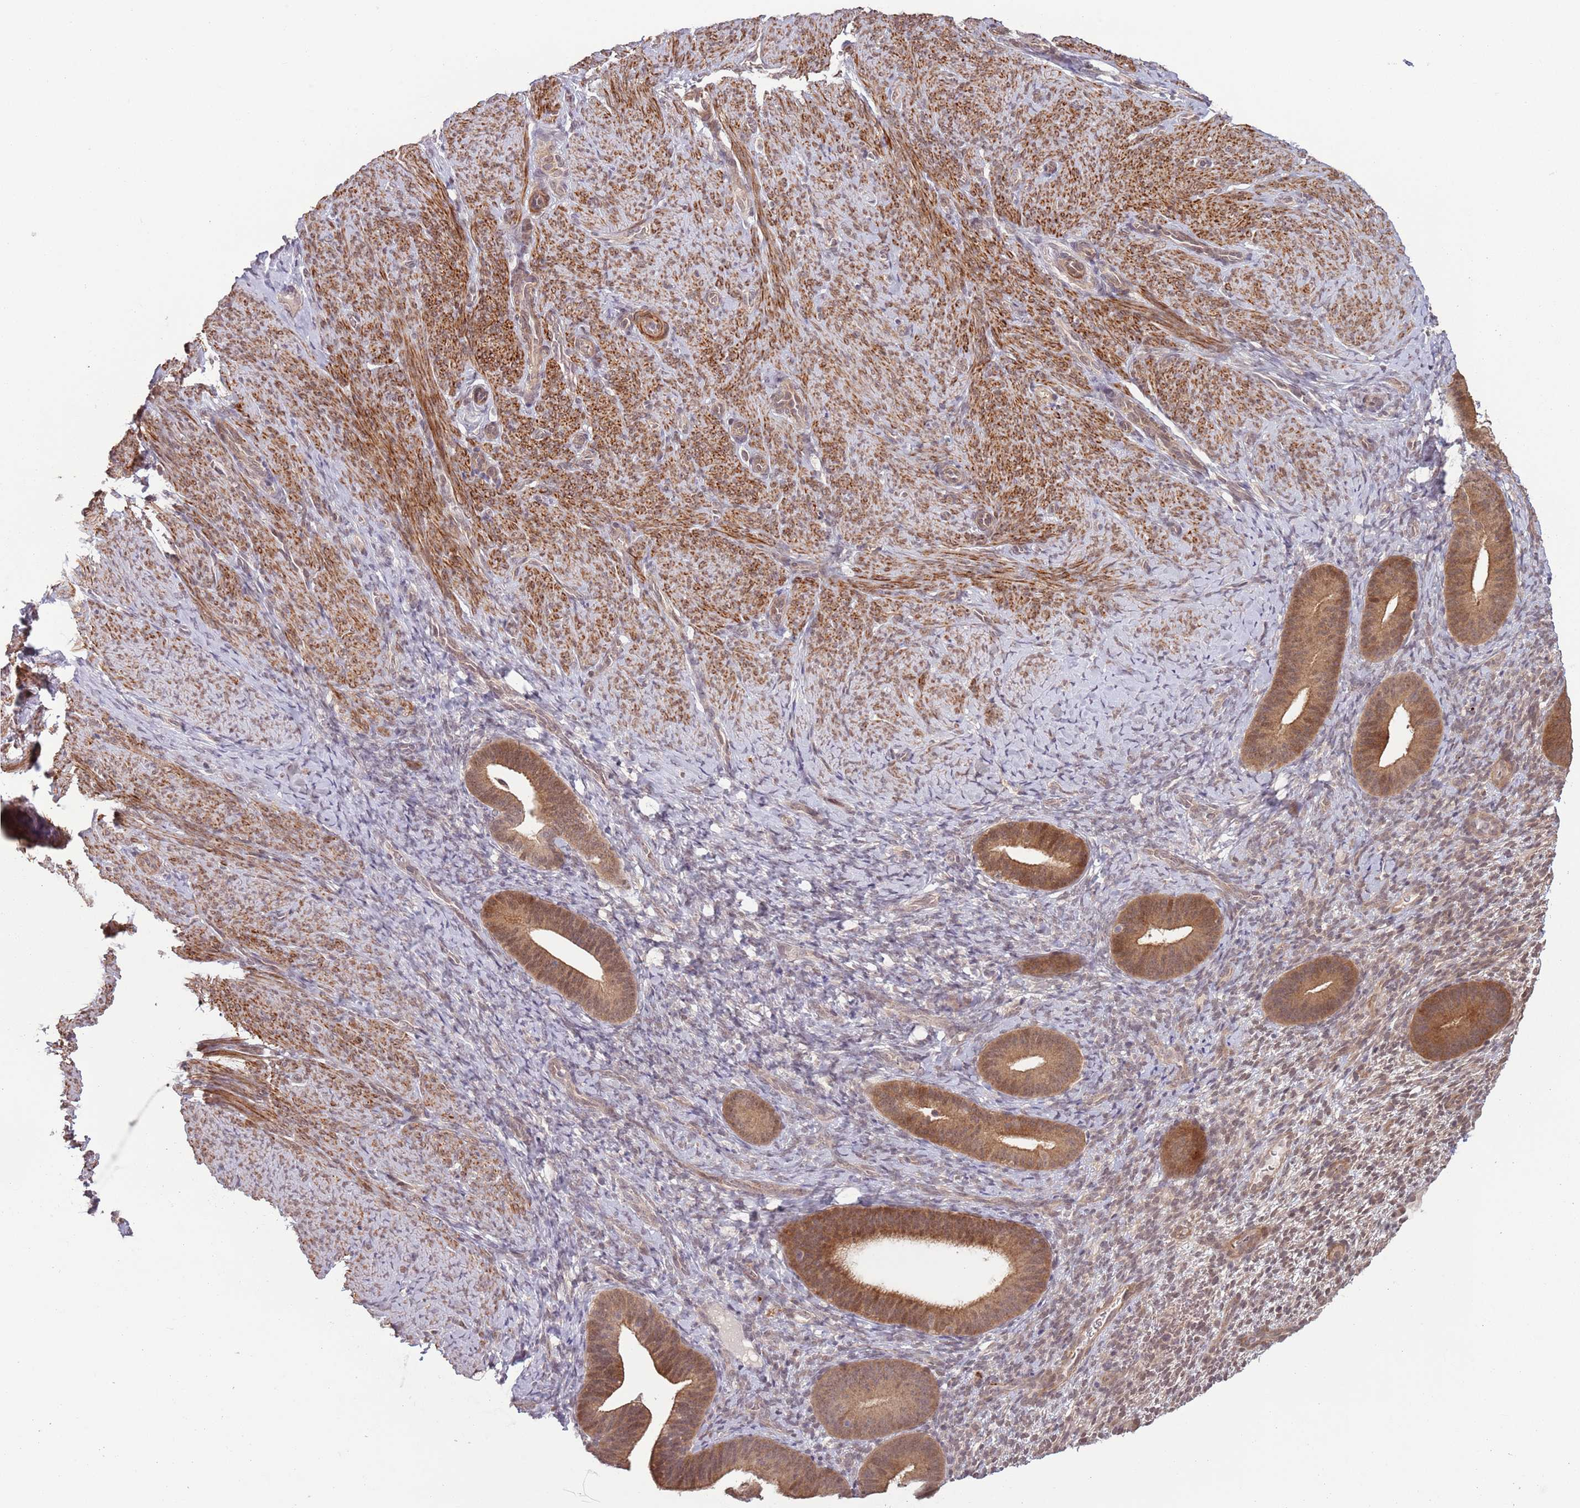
{"staining": {"intensity": "weak", "quantity": "25%-75%", "location": "nuclear"}, "tissue": "endometrium", "cell_type": "Cells in endometrial stroma", "image_type": "normal", "snomed": [{"axis": "morphology", "description": "Normal tissue, NOS"}, {"axis": "topography", "description": "Endometrium"}], "caption": "A high-resolution photomicrograph shows immunohistochemistry staining of normal endometrium, which demonstrates weak nuclear positivity in about 25%-75% of cells in endometrial stroma. (DAB IHC with brightfield microscopy, high magnification).", "gene": "CCDC154", "patient": {"sex": "female", "age": 65}}